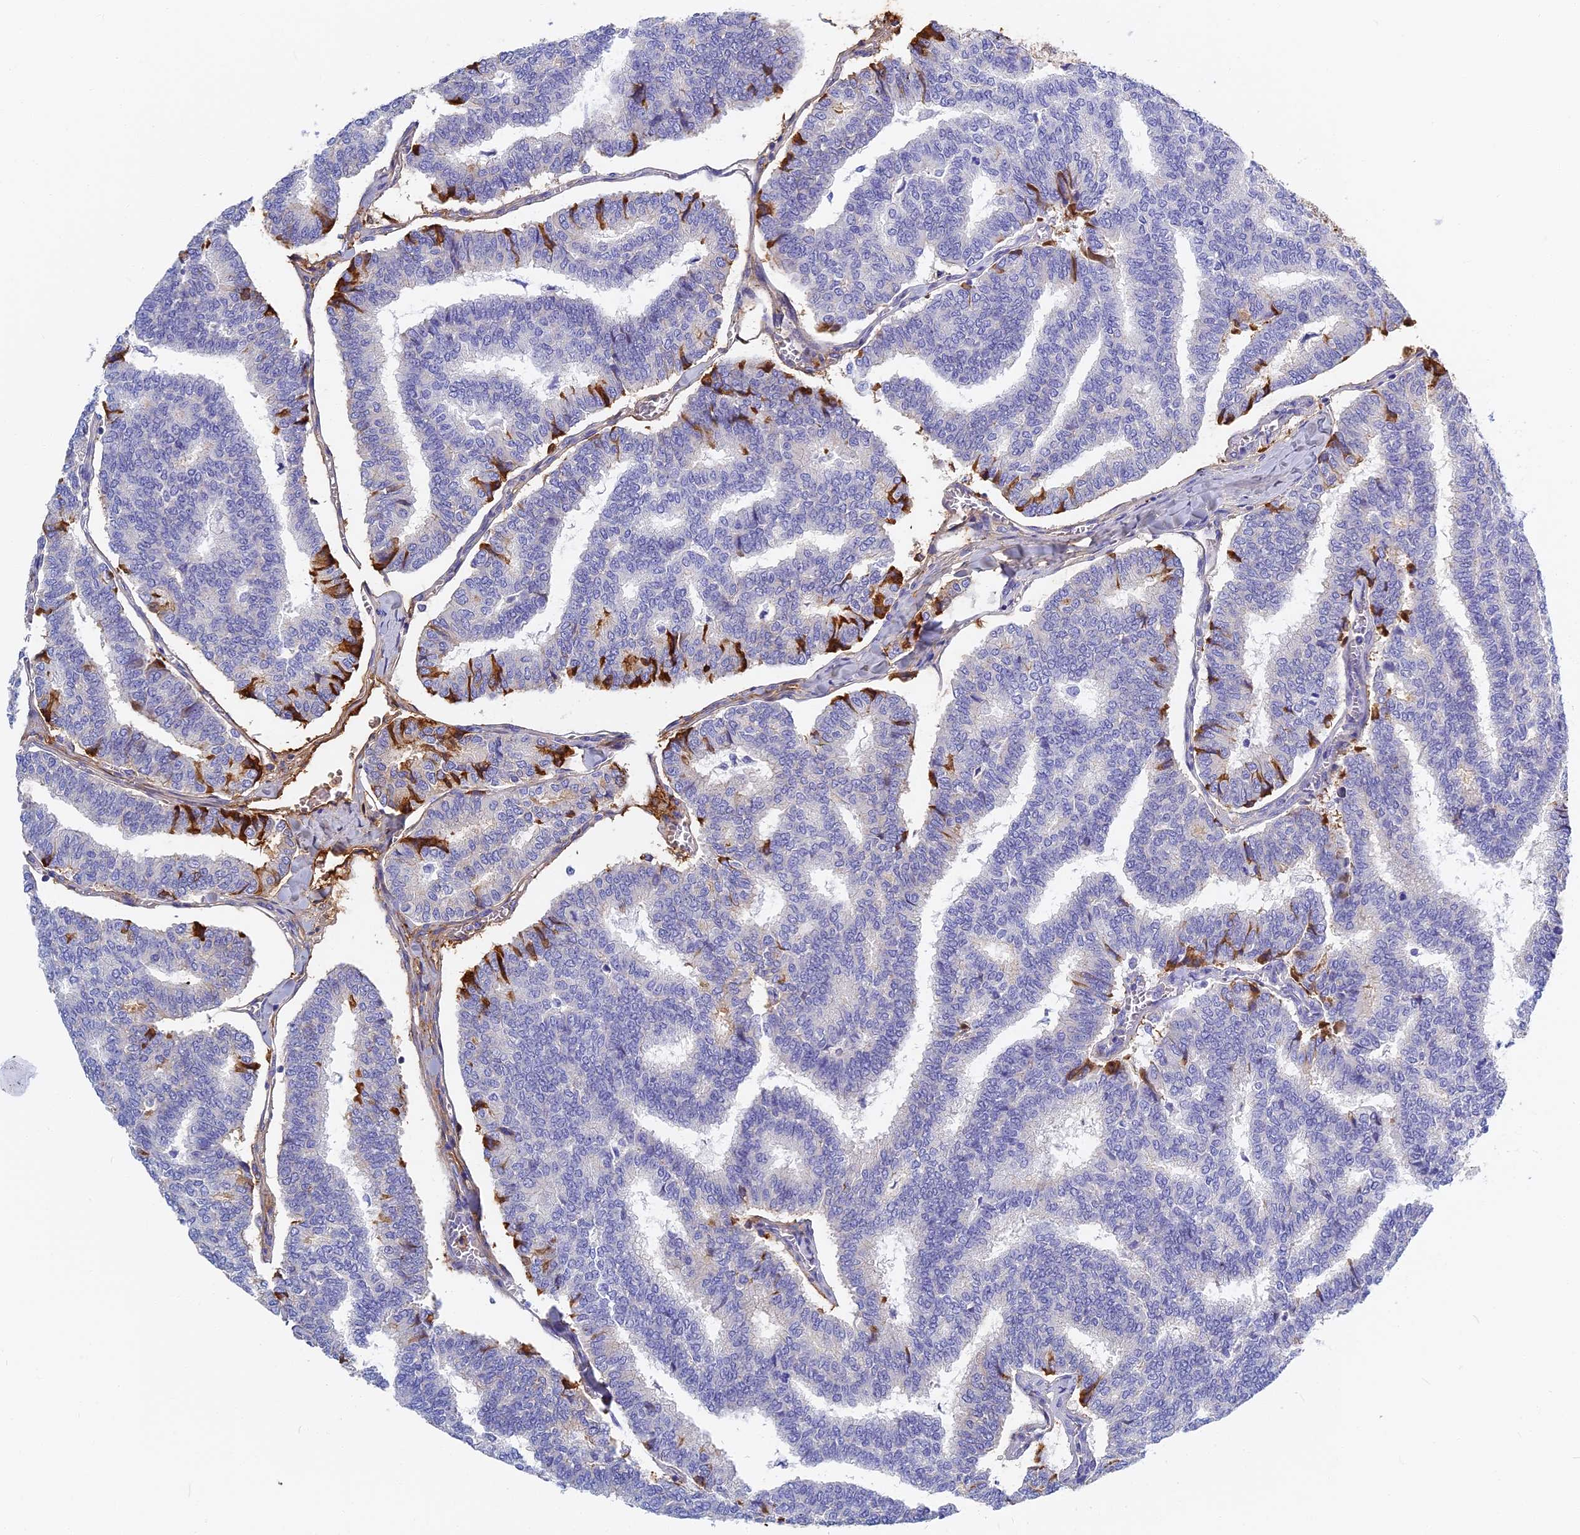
{"staining": {"intensity": "negative", "quantity": "none", "location": "none"}, "tissue": "thyroid cancer", "cell_type": "Tumor cells", "image_type": "cancer", "snomed": [{"axis": "morphology", "description": "Papillary adenocarcinoma, NOS"}, {"axis": "topography", "description": "Thyroid gland"}], "caption": "DAB immunohistochemical staining of human papillary adenocarcinoma (thyroid) displays no significant expression in tumor cells.", "gene": "ITIH1", "patient": {"sex": "female", "age": 35}}